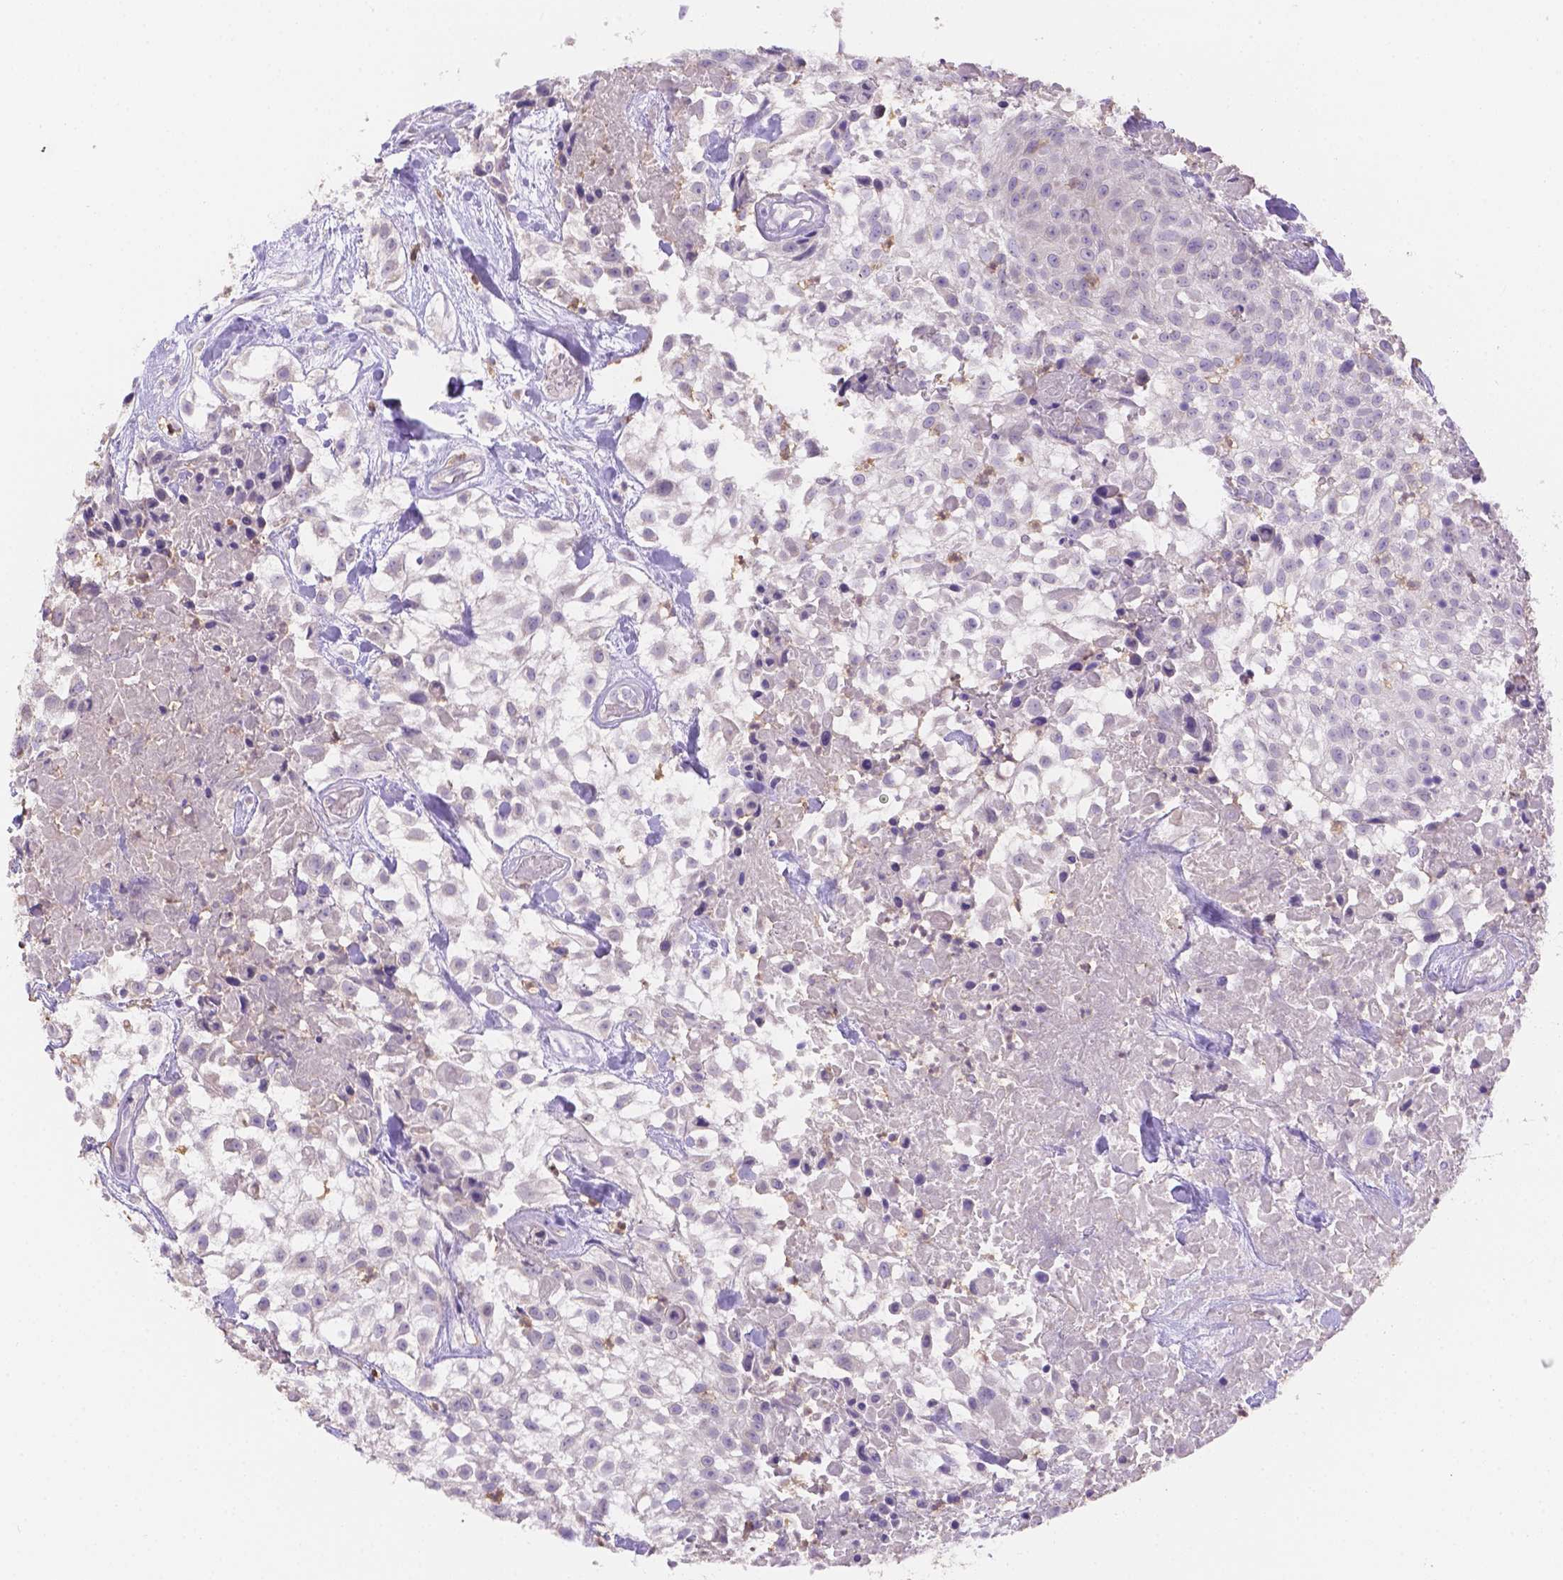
{"staining": {"intensity": "negative", "quantity": "none", "location": "none"}, "tissue": "urothelial cancer", "cell_type": "Tumor cells", "image_type": "cancer", "snomed": [{"axis": "morphology", "description": "Urothelial carcinoma, High grade"}, {"axis": "topography", "description": "Urinary bladder"}], "caption": "The histopathology image displays no significant positivity in tumor cells of urothelial carcinoma (high-grade).", "gene": "NXPE2", "patient": {"sex": "male", "age": 56}}